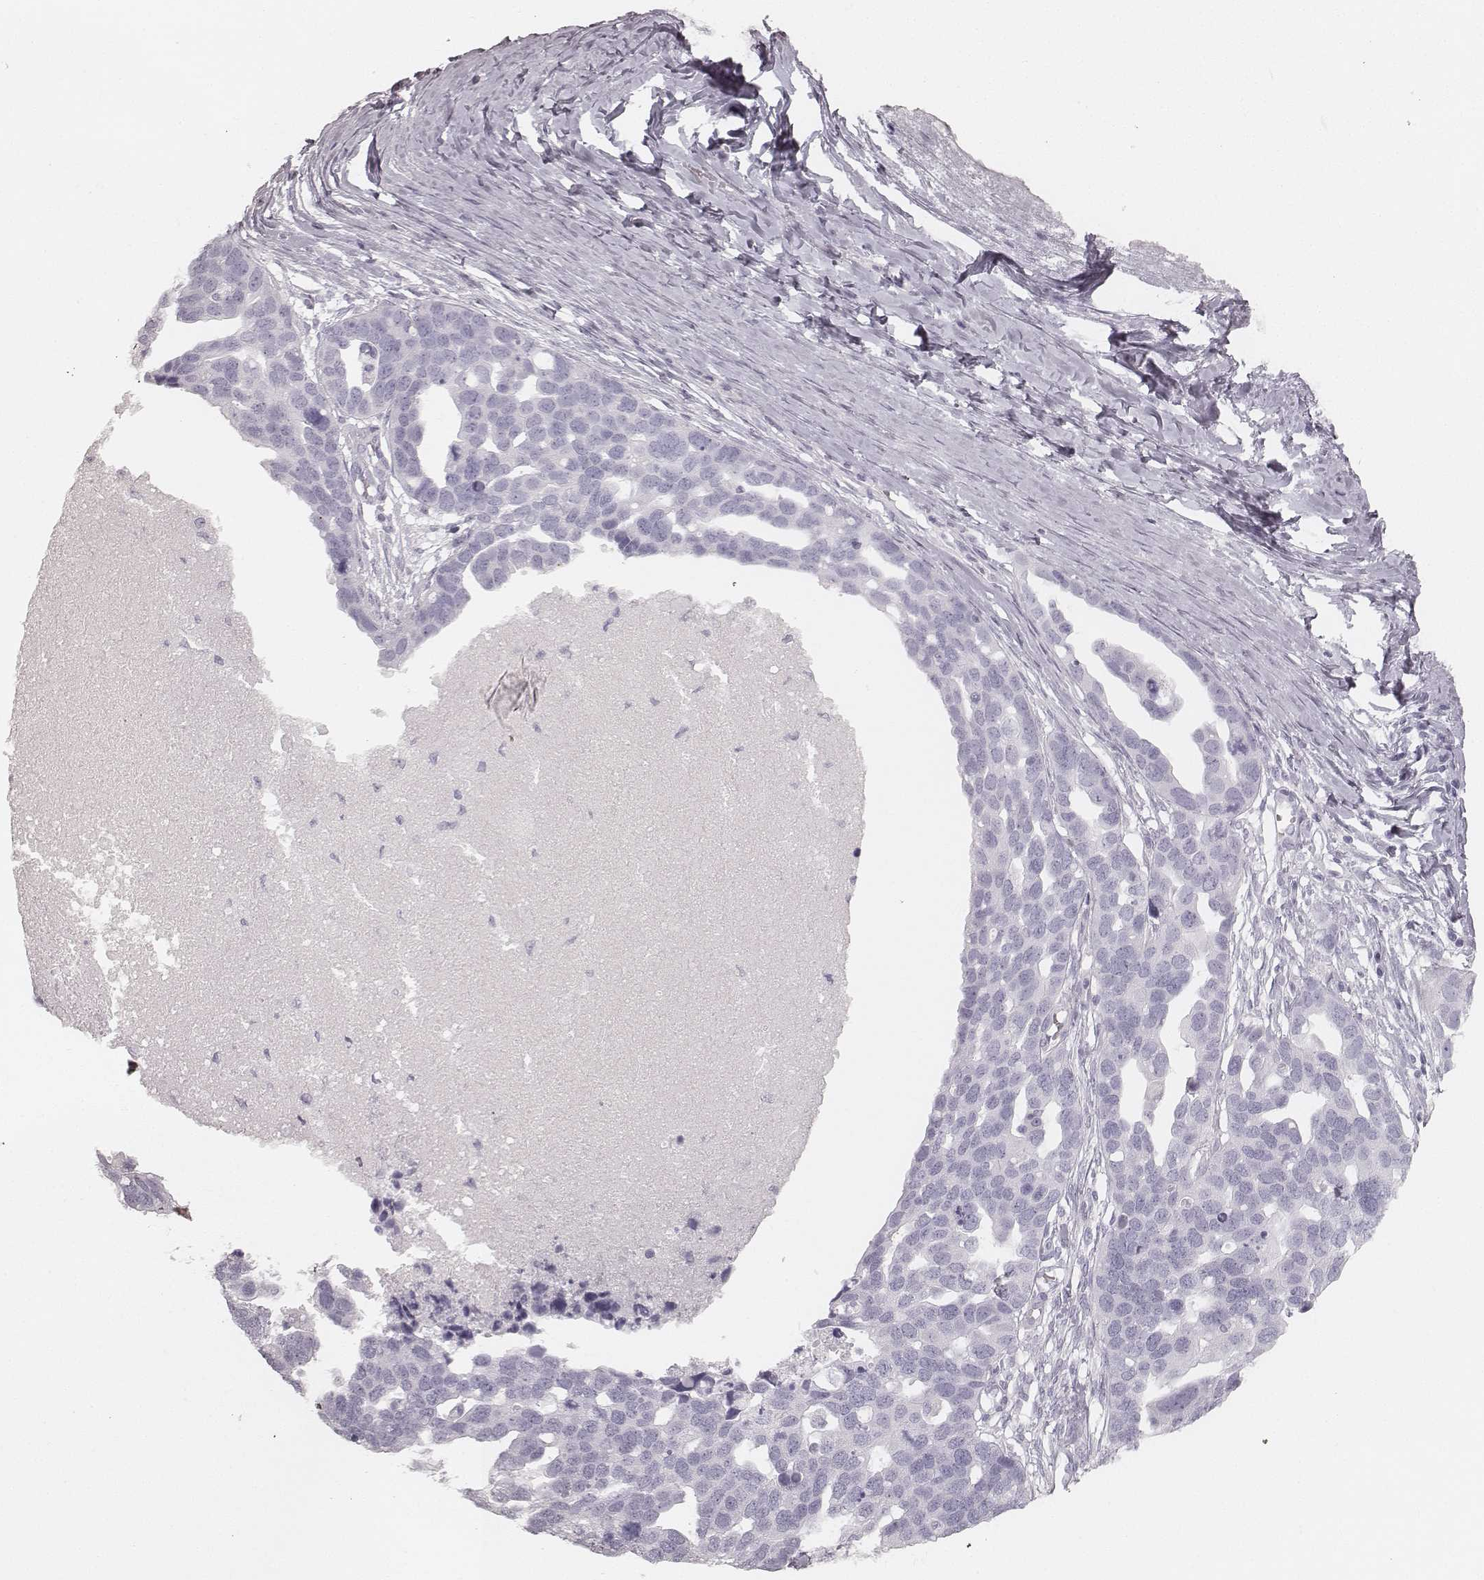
{"staining": {"intensity": "negative", "quantity": "none", "location": "none"}, "tissue": "ovarian cancer", "cell_type": "Tumor cells", "image_type": "cancer", "snomed": [{"axis": "morphology", "description": "Cystadenocarcinoma, serous, NOS"}, {"axis": "topography", "description": "Ovary"}], "caption": "There is no significant staining in tumor cells of serous cystadenocarcinoma (ovarian). (Stains: DAB (3,3'-diaminobenzidine) IHC with hematoxylin counter stain, Microscopy: brightfield microscopy at high magnification).", "gene": "KRT34", "patient": {"sex": "female", "age": 54}}